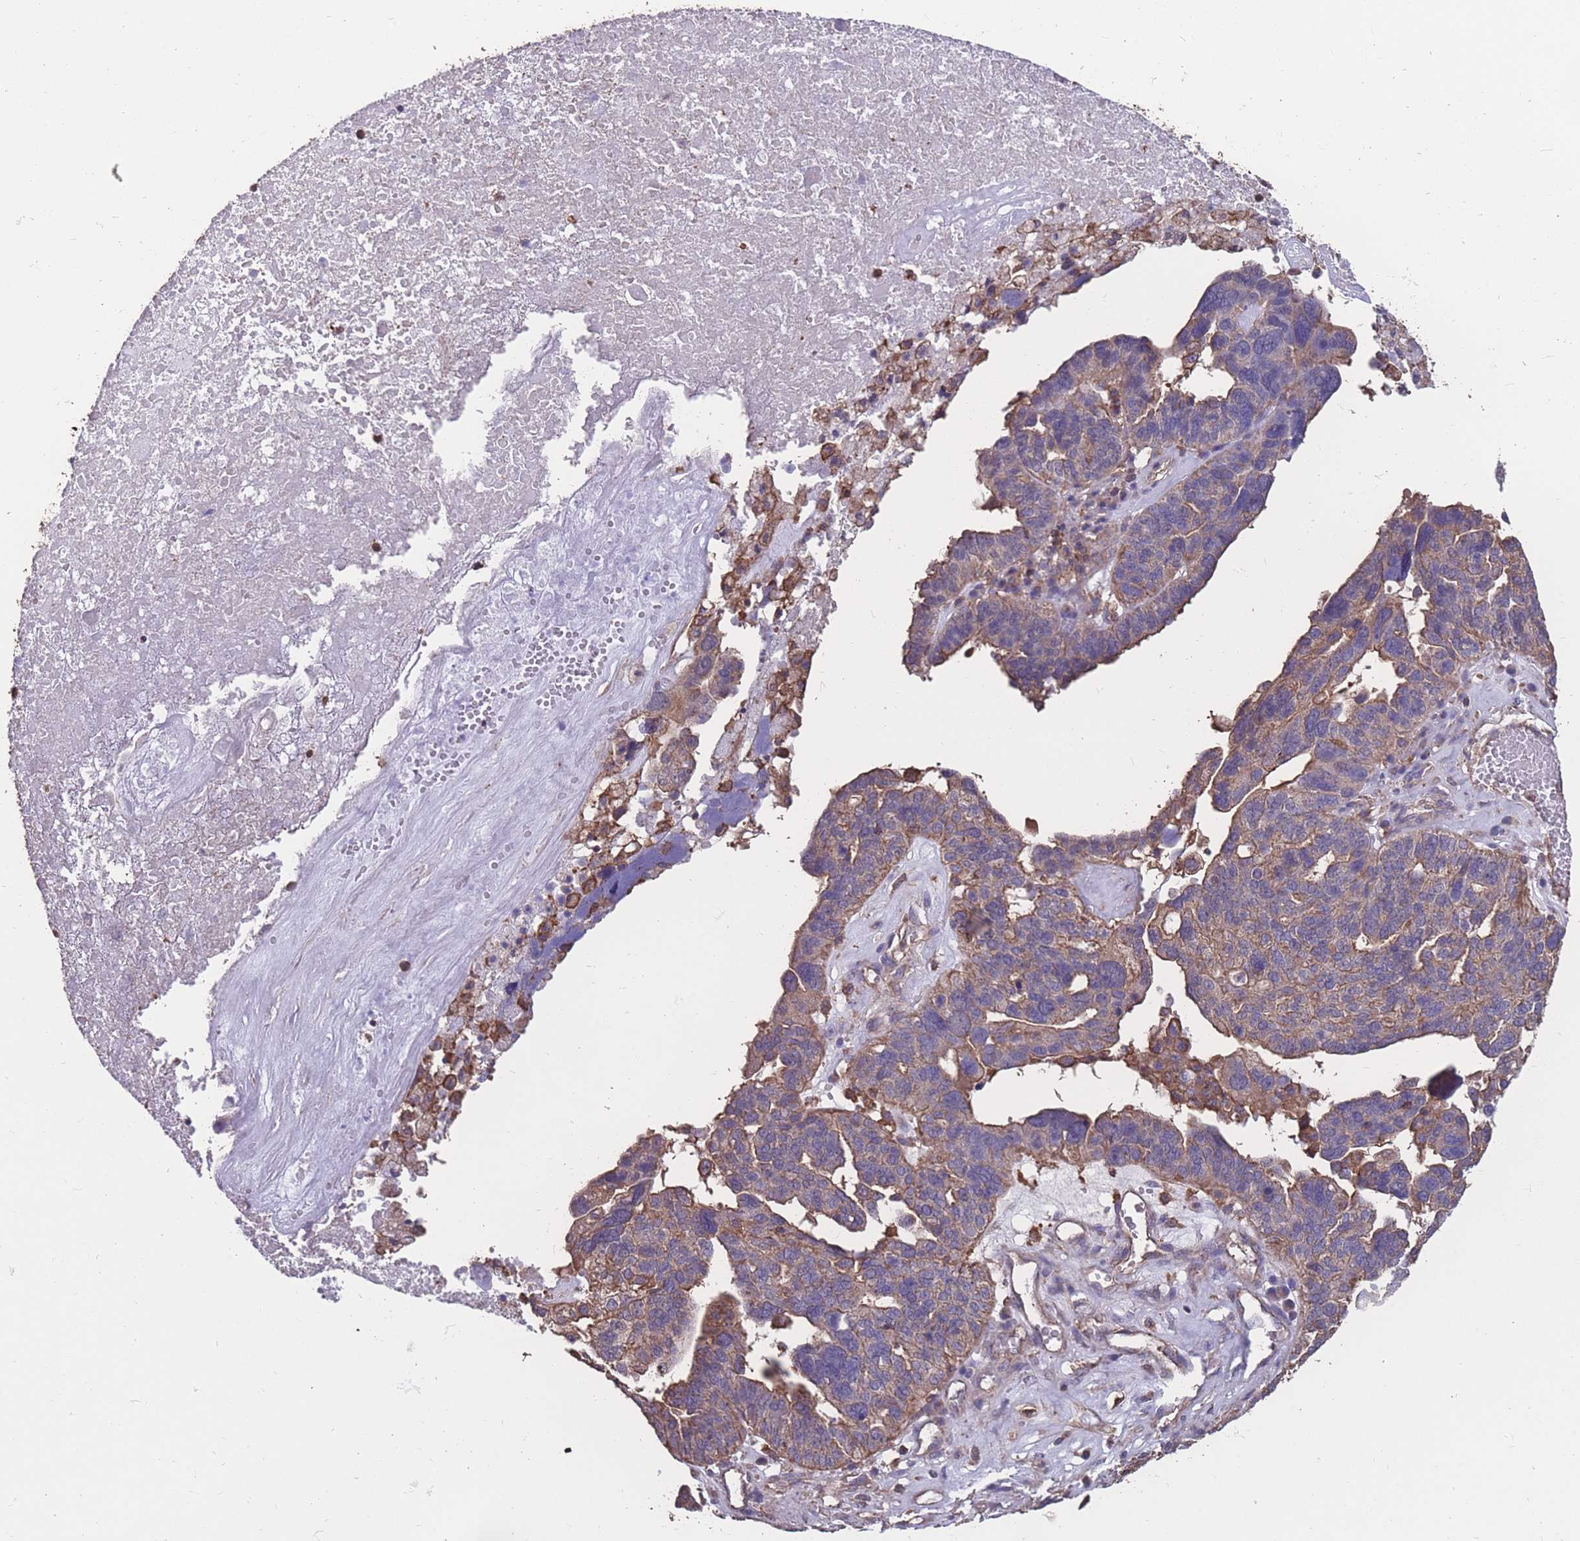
{"staining": {"intensity": "weak", "quantity": ">75%", "location": "cytoplasmic/membranous"}, "tissue": "ovarian cancer", "cell_type": "Tumor cells", "image_type": "cancer", "snomed": [{"axis": "morphology", "description": "Cystadenocarcinoma, serous, NOS"}, {"axis": "topography", "description": "Ovary"}], "caption": "Ovarian cancer was stained to show a protein in brown. There is low levels of weak cytoplasmic/membranous staining in approximately >75% of tumor cells.", "gene": "NUDT21", "patient": {"sex": "female", "age": 59}}